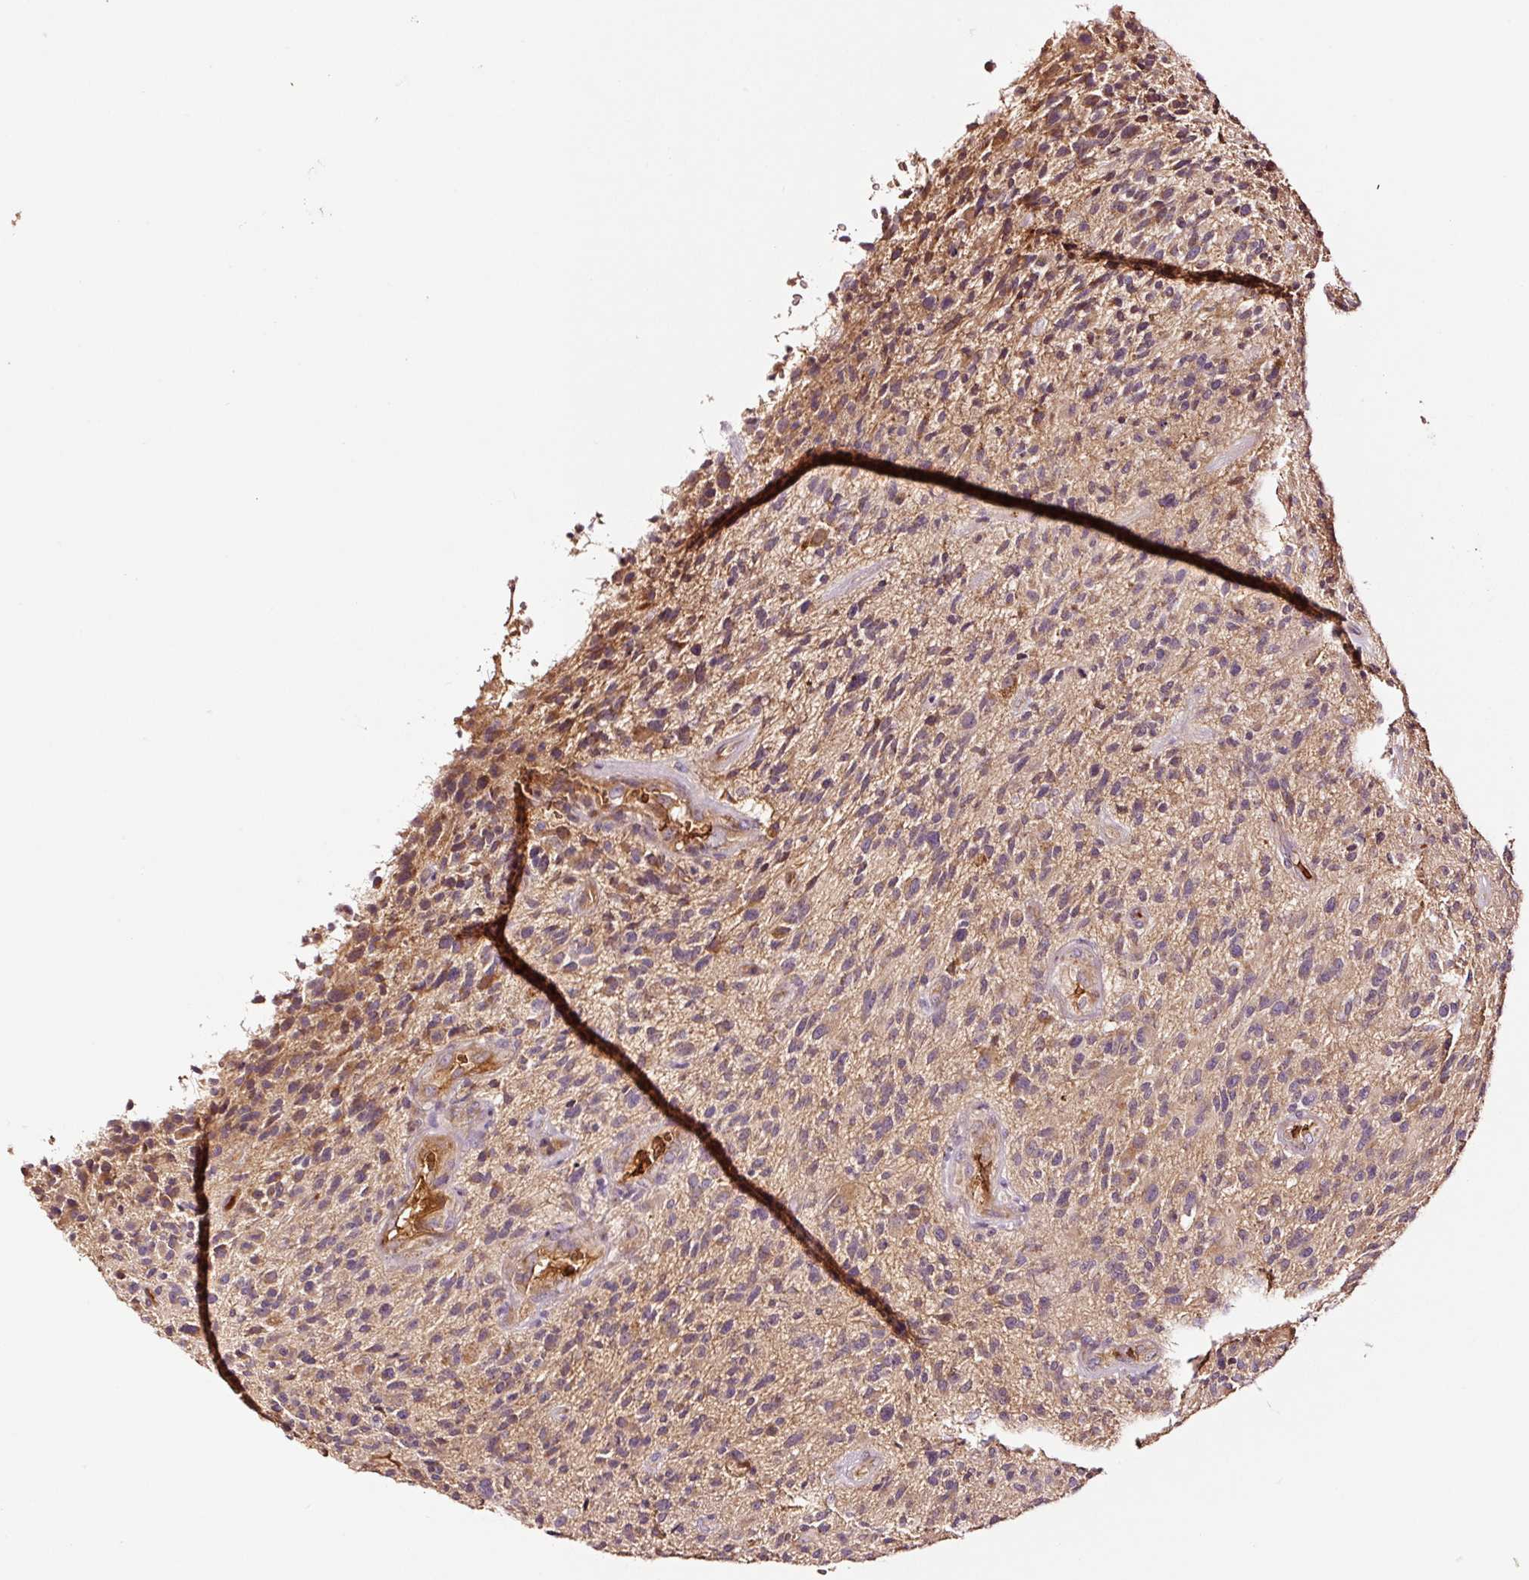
{"staining": {"intensity": "moderate", "quantity": "<25%", "location": "cytoplasmic/membranous"}, "tissue": "glioma", "cell_type": "Tumor cells", "image_type": "cancer", "snomed": [{"axis": "morphology", "description": "Glioma, malignant, High grade"}, {"axis": "topography", "description": "Brain"}], "caption": "Immunohistochemical staining of human malignant glioma (high-grade) exhibits moderate cytoplasmic/membranous protein staining in about <25% of tumor cells.", "gene": "PGLYRP2", "patient": {"sex": "male", "age": 47}}